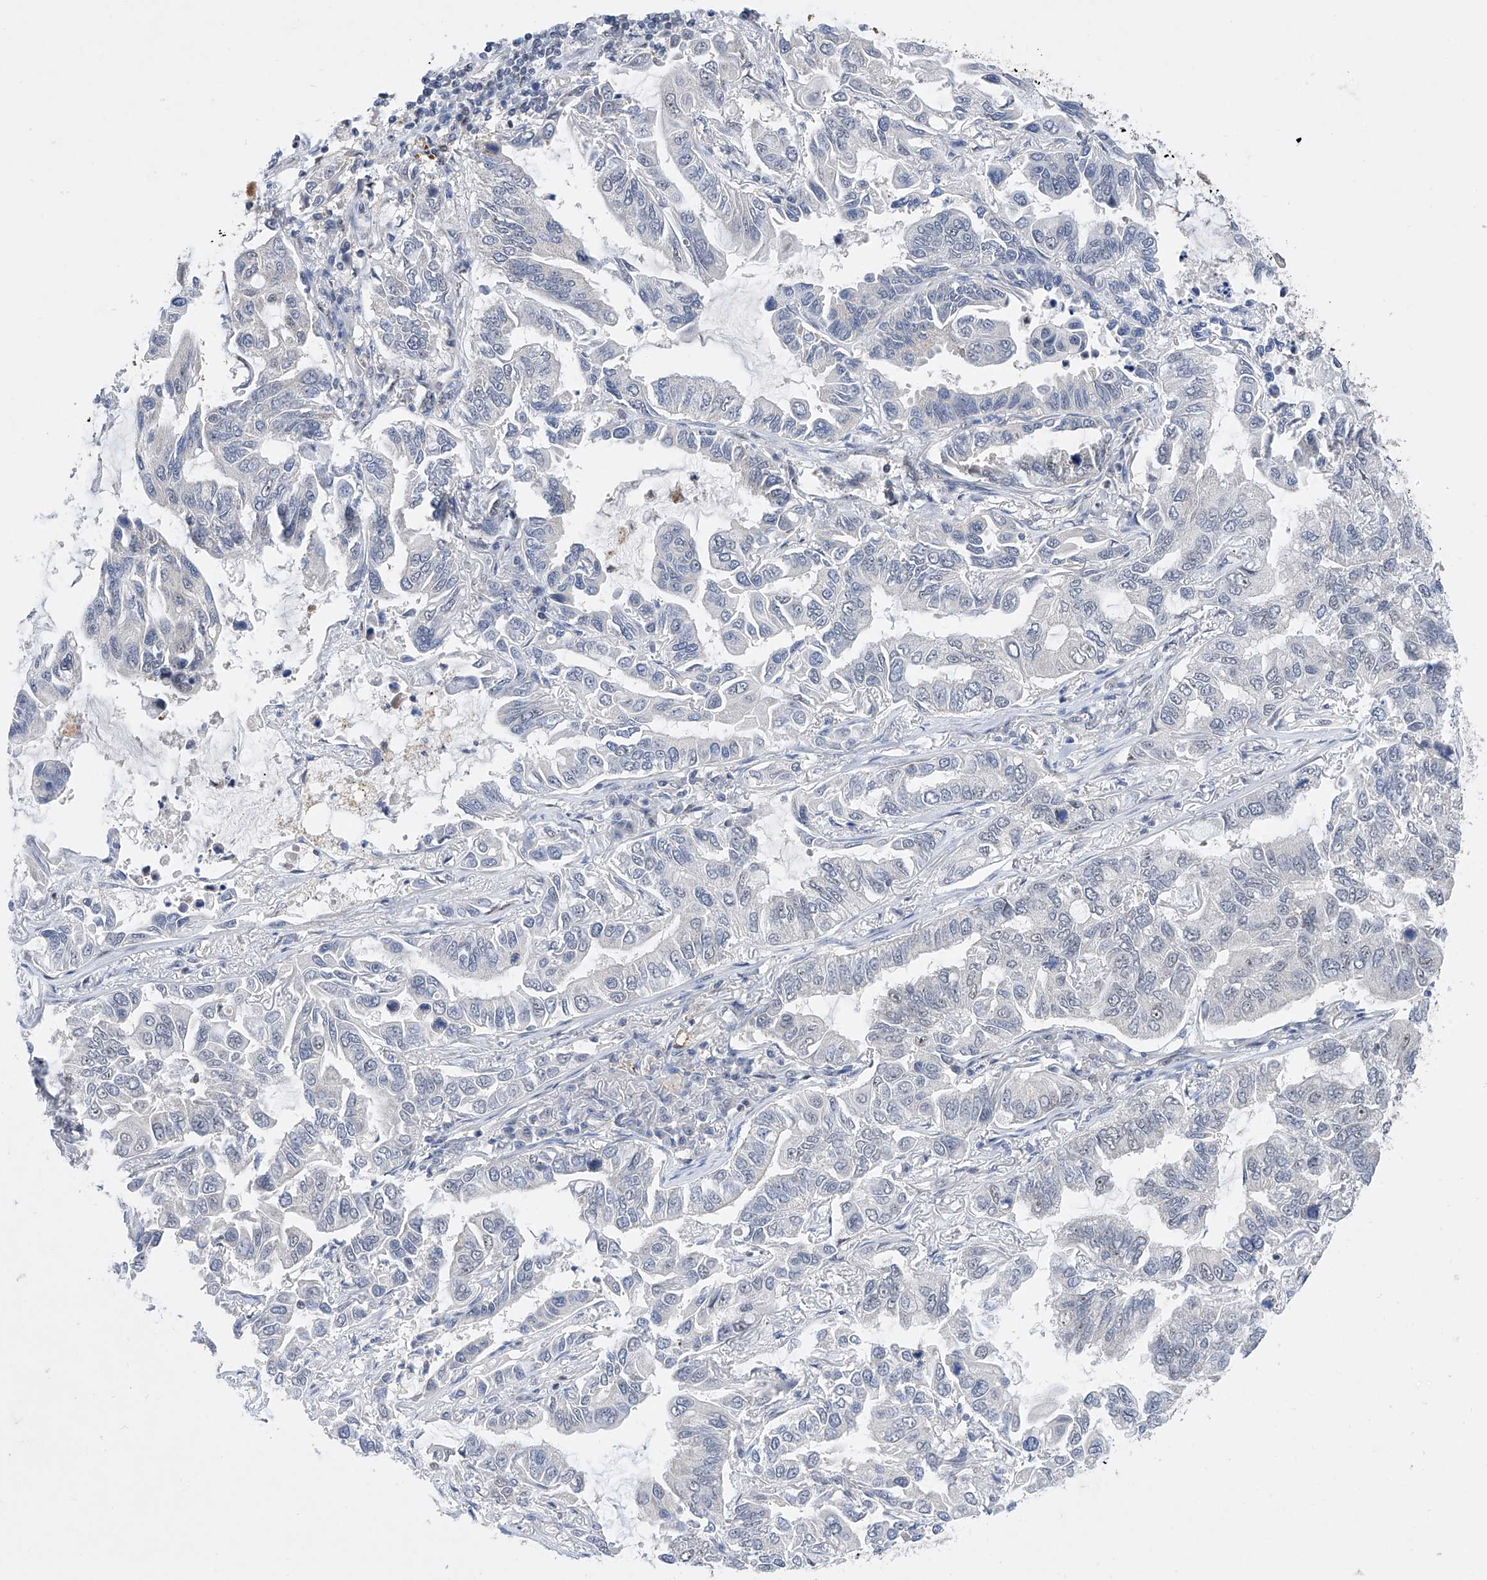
{"staining": {"intensity": "negative", "quantity": "none", "location": "none"}, "tissue": "lung cancer", "cell_type": "Tumor cells", "image_type": "cancer", "snomed": [{"axis": "morphology", "description": "Adenocarcinoma, NOS"}, {"axis": "topography", "description": "Lung"}], "caption": "Image shows no significant protein expression in tumor cells of lung cancer (adenocarcinoma).", "gene": "RAD54L", "patient": {"sex": "male", "age": 64}}